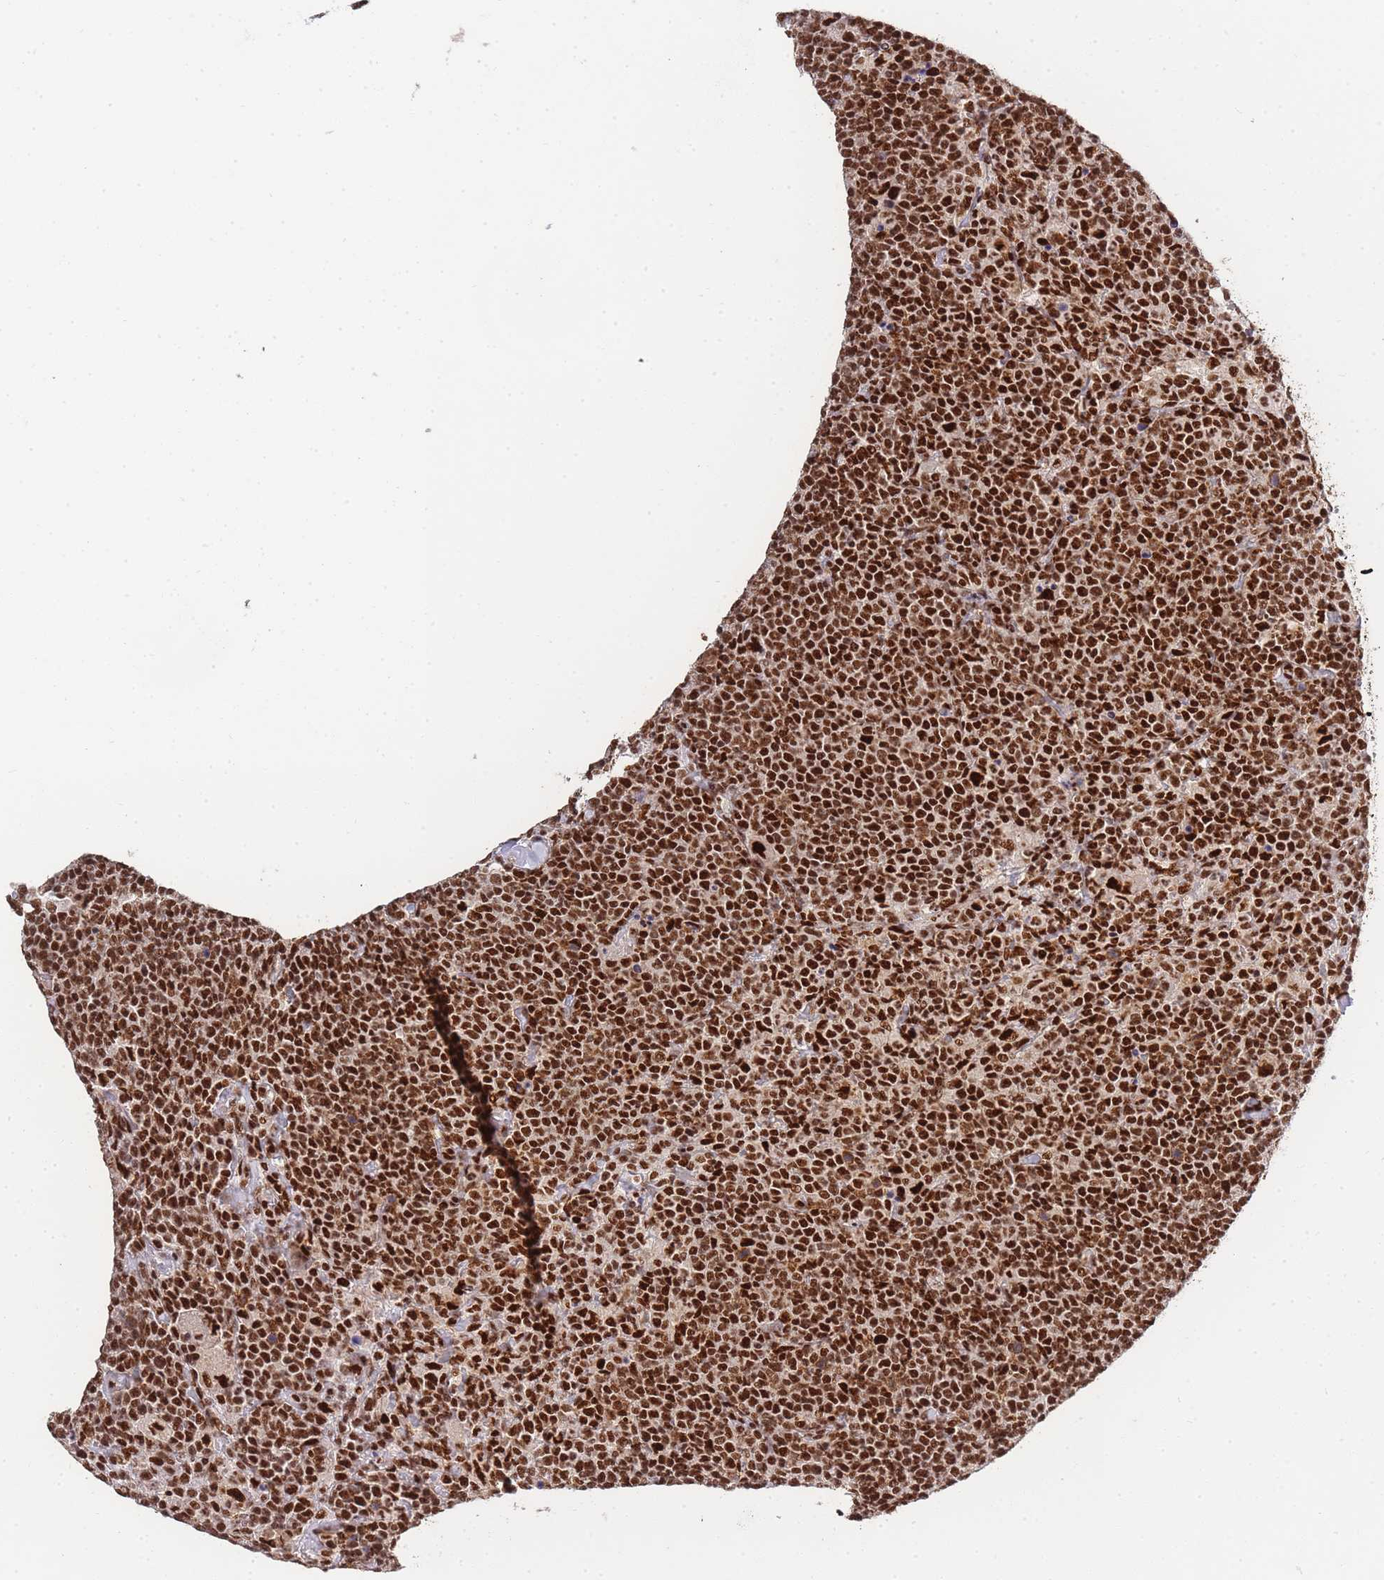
{"staining": {"intensity": "strong", "quantity": ">75%", "location": "nuclear"}, "tissue": "lymphoma", "cell_type": "Tumor cells", "image_type": "cancer", "snomed": [{"axis": "morphology", "description": "Malignant lymphoma, non-Hodgkin's type, High grade"}, {"axis": "topography", "description": "Lymph node"}], "caption": "Immunohistochemical staining of human lymphoma shows strong nuclear protein positivity in about >75% of tumor cells.", "gene": "PRKDC", "patient": {"sex": "male", "age": 61}}